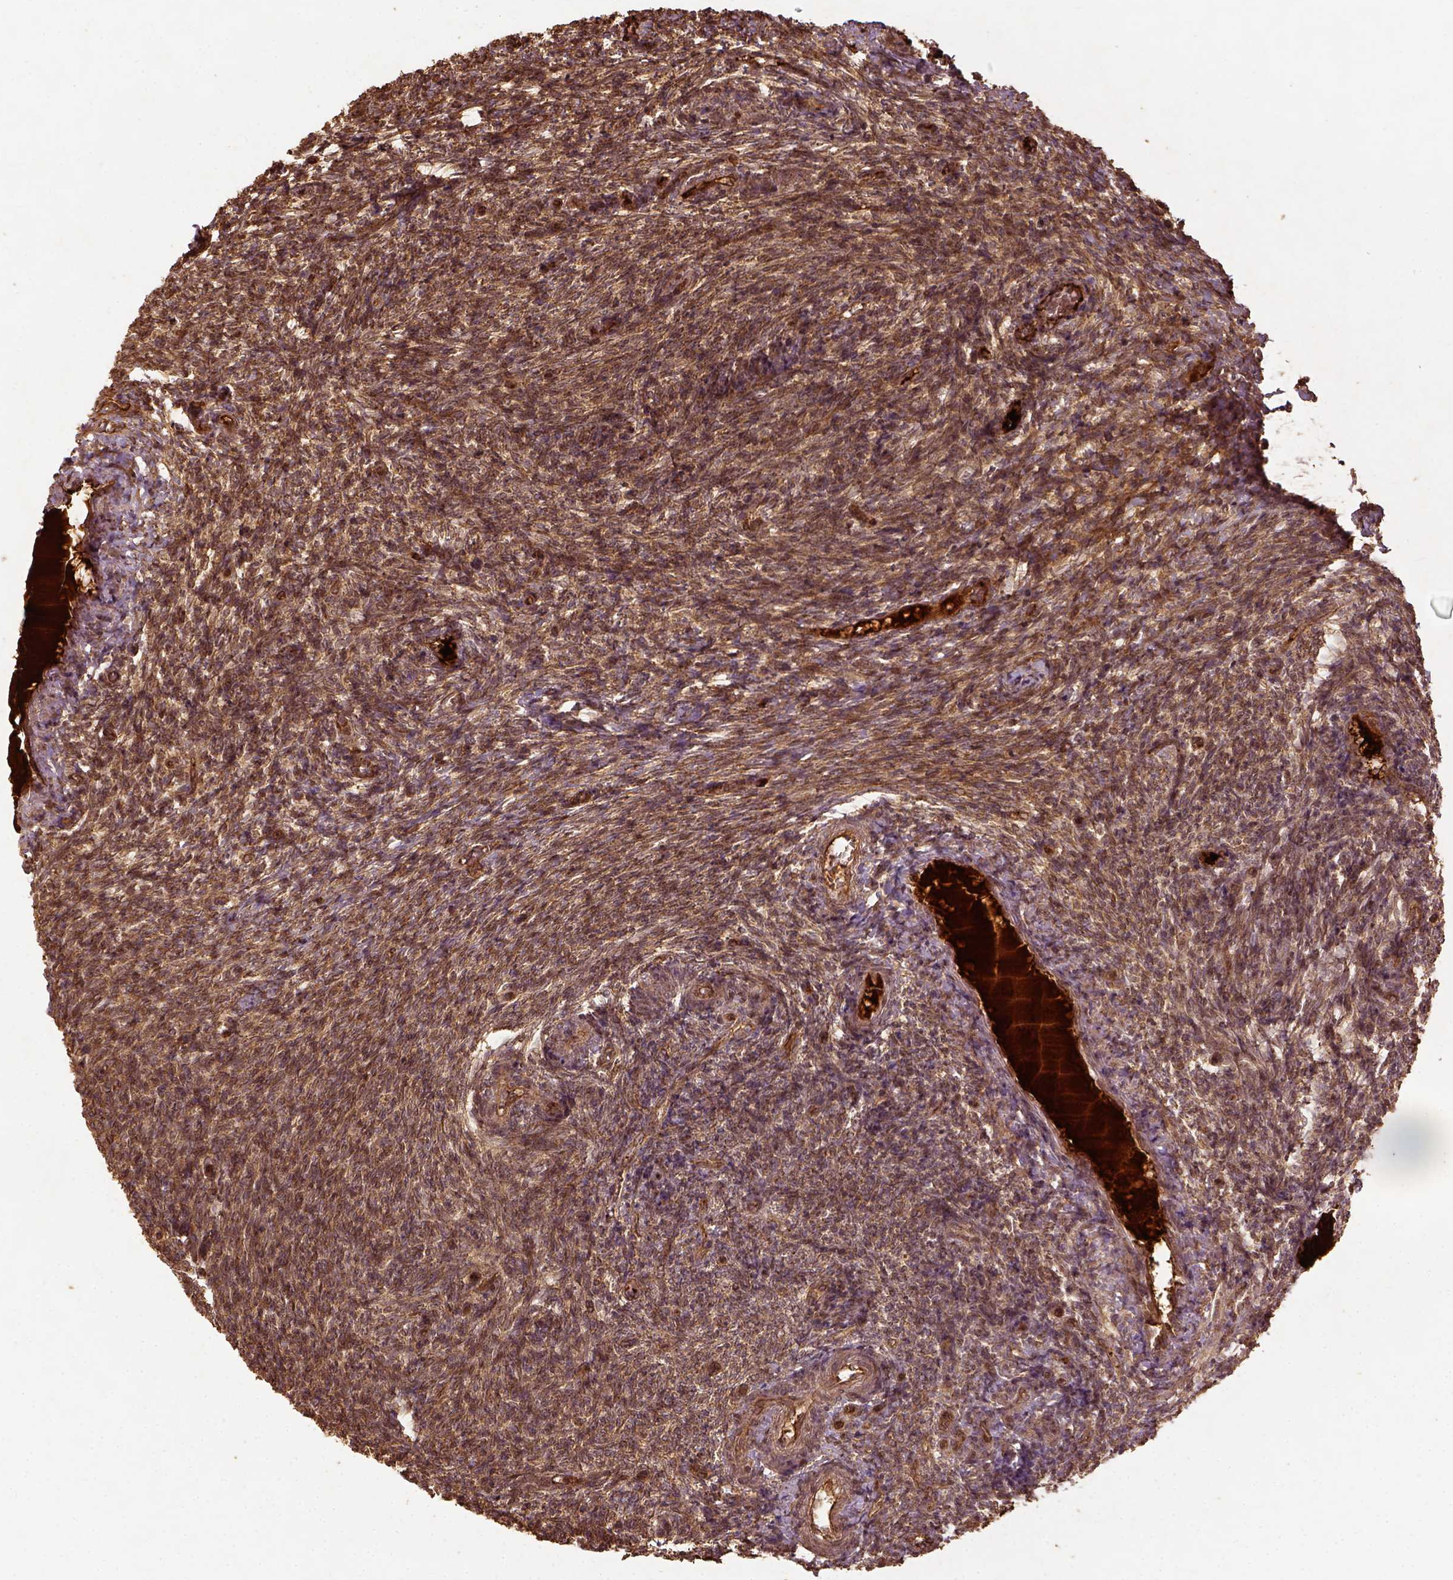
{"staining": {"intensity": "strong", "quantity": ">75%", "location": "cytoplasmic/membranous"}, "tissue": "ovary", "cell_type": "Follicle cells", "image_type": "normal", "snomed": [{"axis": "morphology", "description": "Normal tissue, NOS"}, {"axis": "topography", "description": "Ovary"}], "caption": "The photomicrograph demonstrates a brown stain indicating the presence of a protein in the cytoplasmic/membranous of follicle cells in ovary. The staining was performed using DAB to visualize the protein expression in brown, while the nuclei were stained in blue with hematoxylin (Magnification: 20x).", "gene": "VEGFA", "patient": {"sex": "female", "age": 39}}